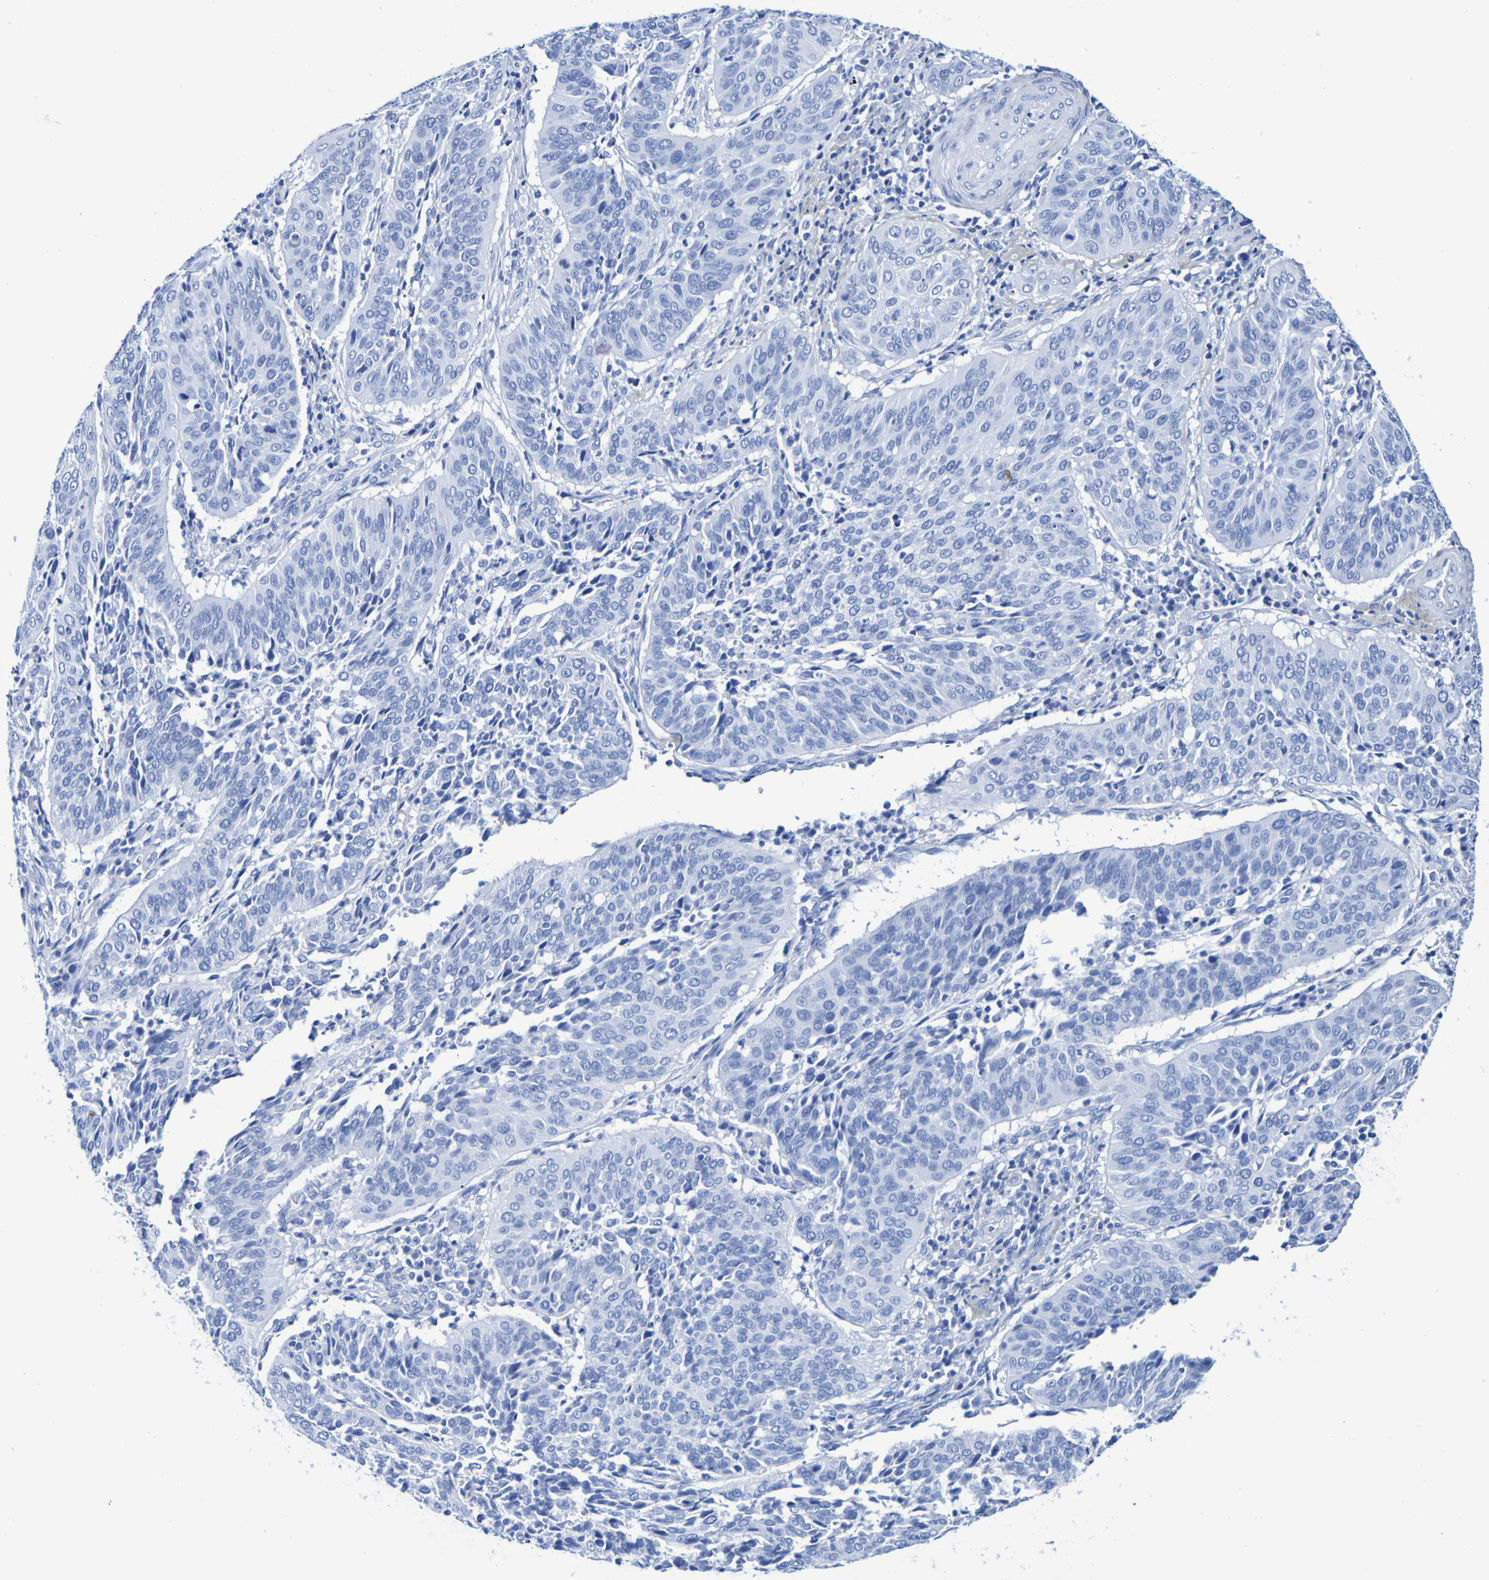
{"staining": {"intensity": "negative", "quantity": "none", "location": "none"}, "tissue": "cervical cancer", "cell_type": "Tumor cells", "image_type": "cancer", "snomed": [{"axis": "morphology", "description": "Normal tissue, NOS"}, {"axis": "morphology", "description": "Squamous cell carcinoma, NOS"}, {"axis": "topography", "description": "Cervix"}], "caption": "High power microscopy histopathology image of an immunohistochemistry (IHC) image of cervical cancer (squamous cell carcinoma), revealing no significant staining in tumor cells.", "gene": "DPEP1", "patient": {"sex": "female", "age": 39}}